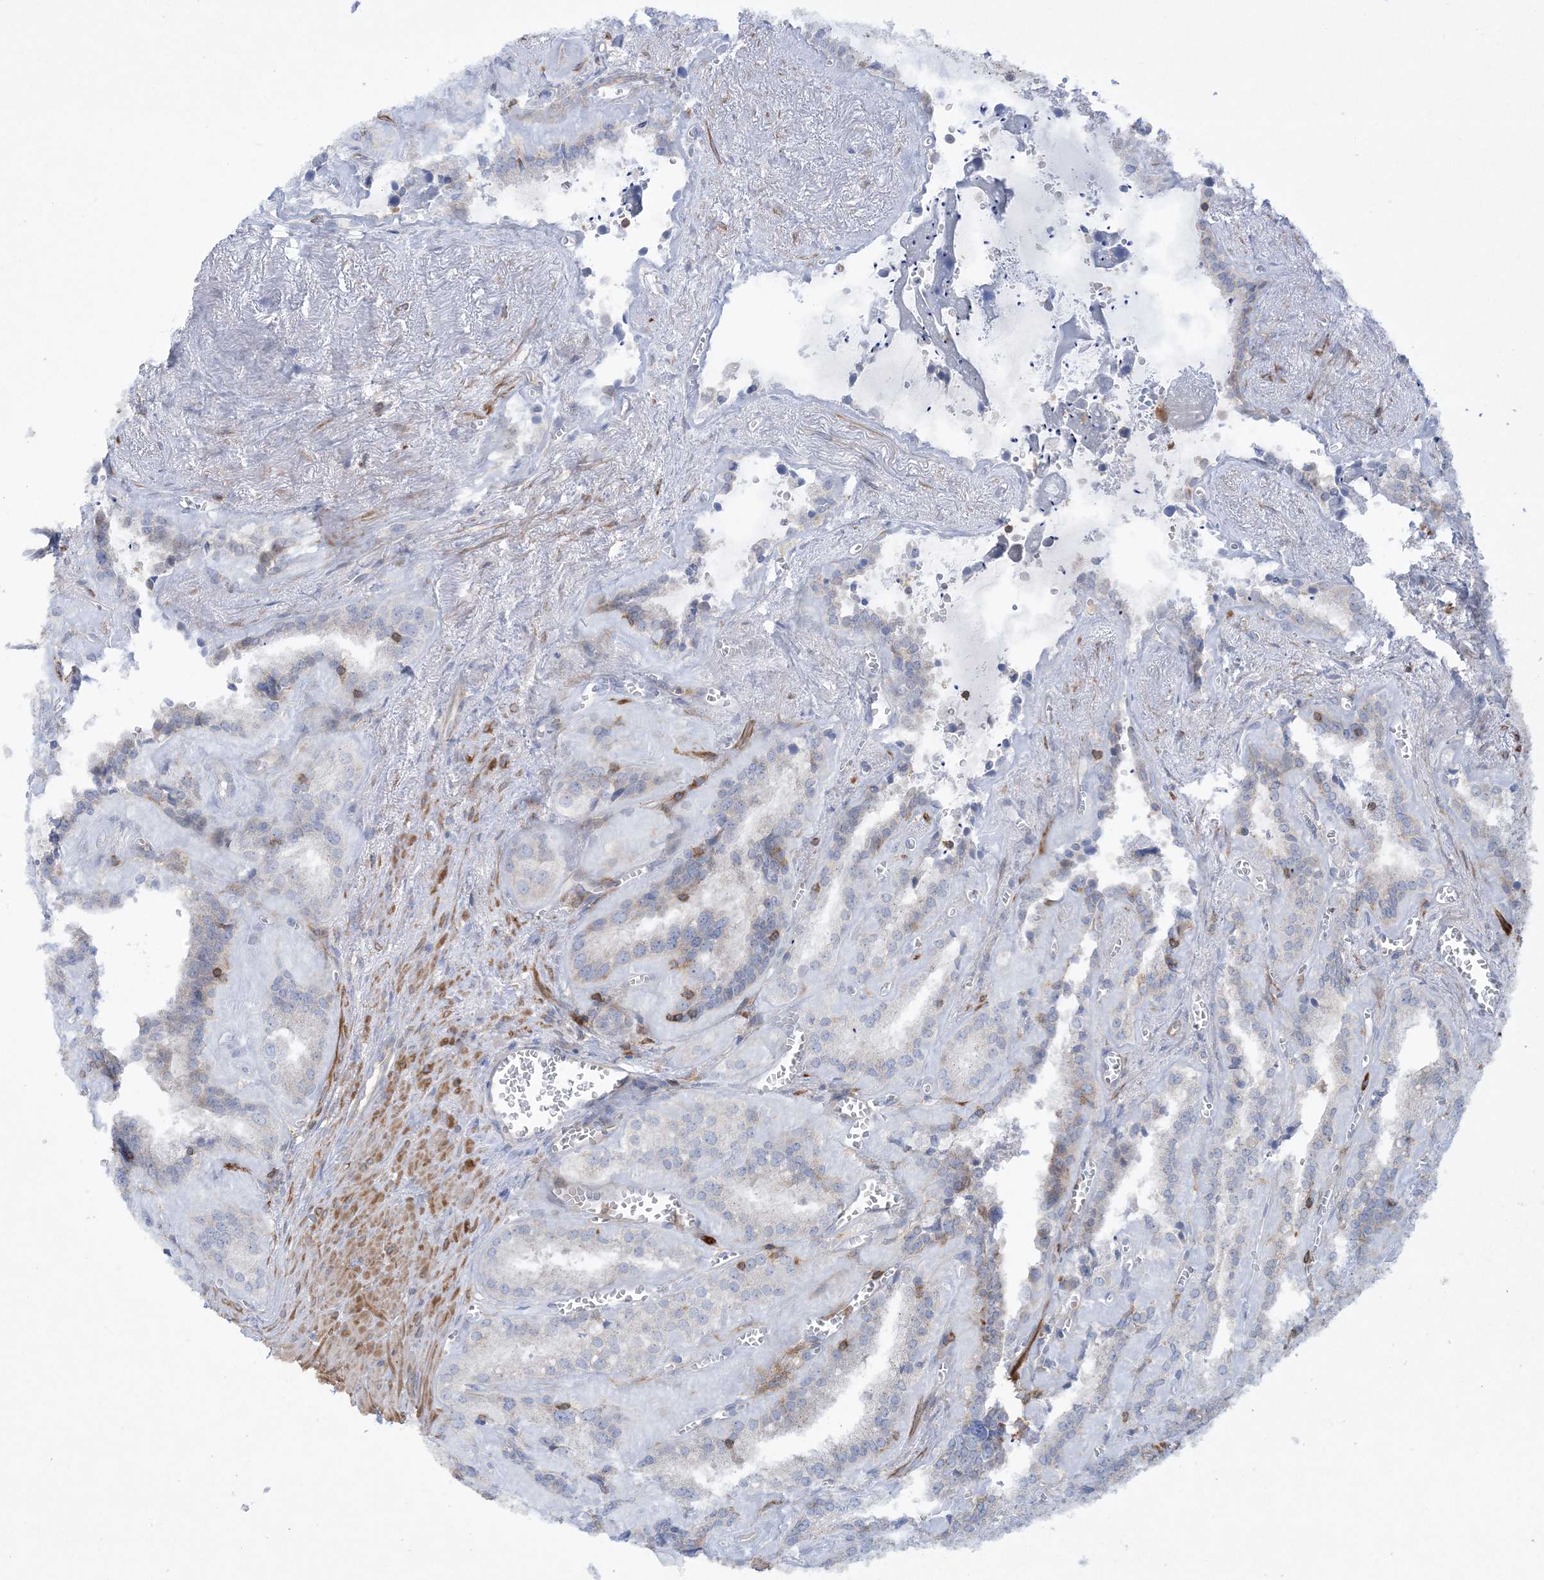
{"staining": {"intensity": "weak", "quantity": "<25%", "location": "cytoplasmic/membranous"}, "tissue": "seminal vesicle", "cell_type": "Glandular cells", "image_type": "normal", "snomed": [{"axis": "morphology", "description": "Normal tissue, NOS"}, {"axis": "topography", "description": "Prostate"}, {"axis": "topography", "description": "Seminal veicle"}], "caption": "IHC micrograph of normal seminal vesicle: seminal vesicle stained with DAB (3,3'-diaminobenzidine) displays no significant protein expression in glandular cells.", "gene": "ARHGAP30", "patient": {"sex": "male", "age": 59}}